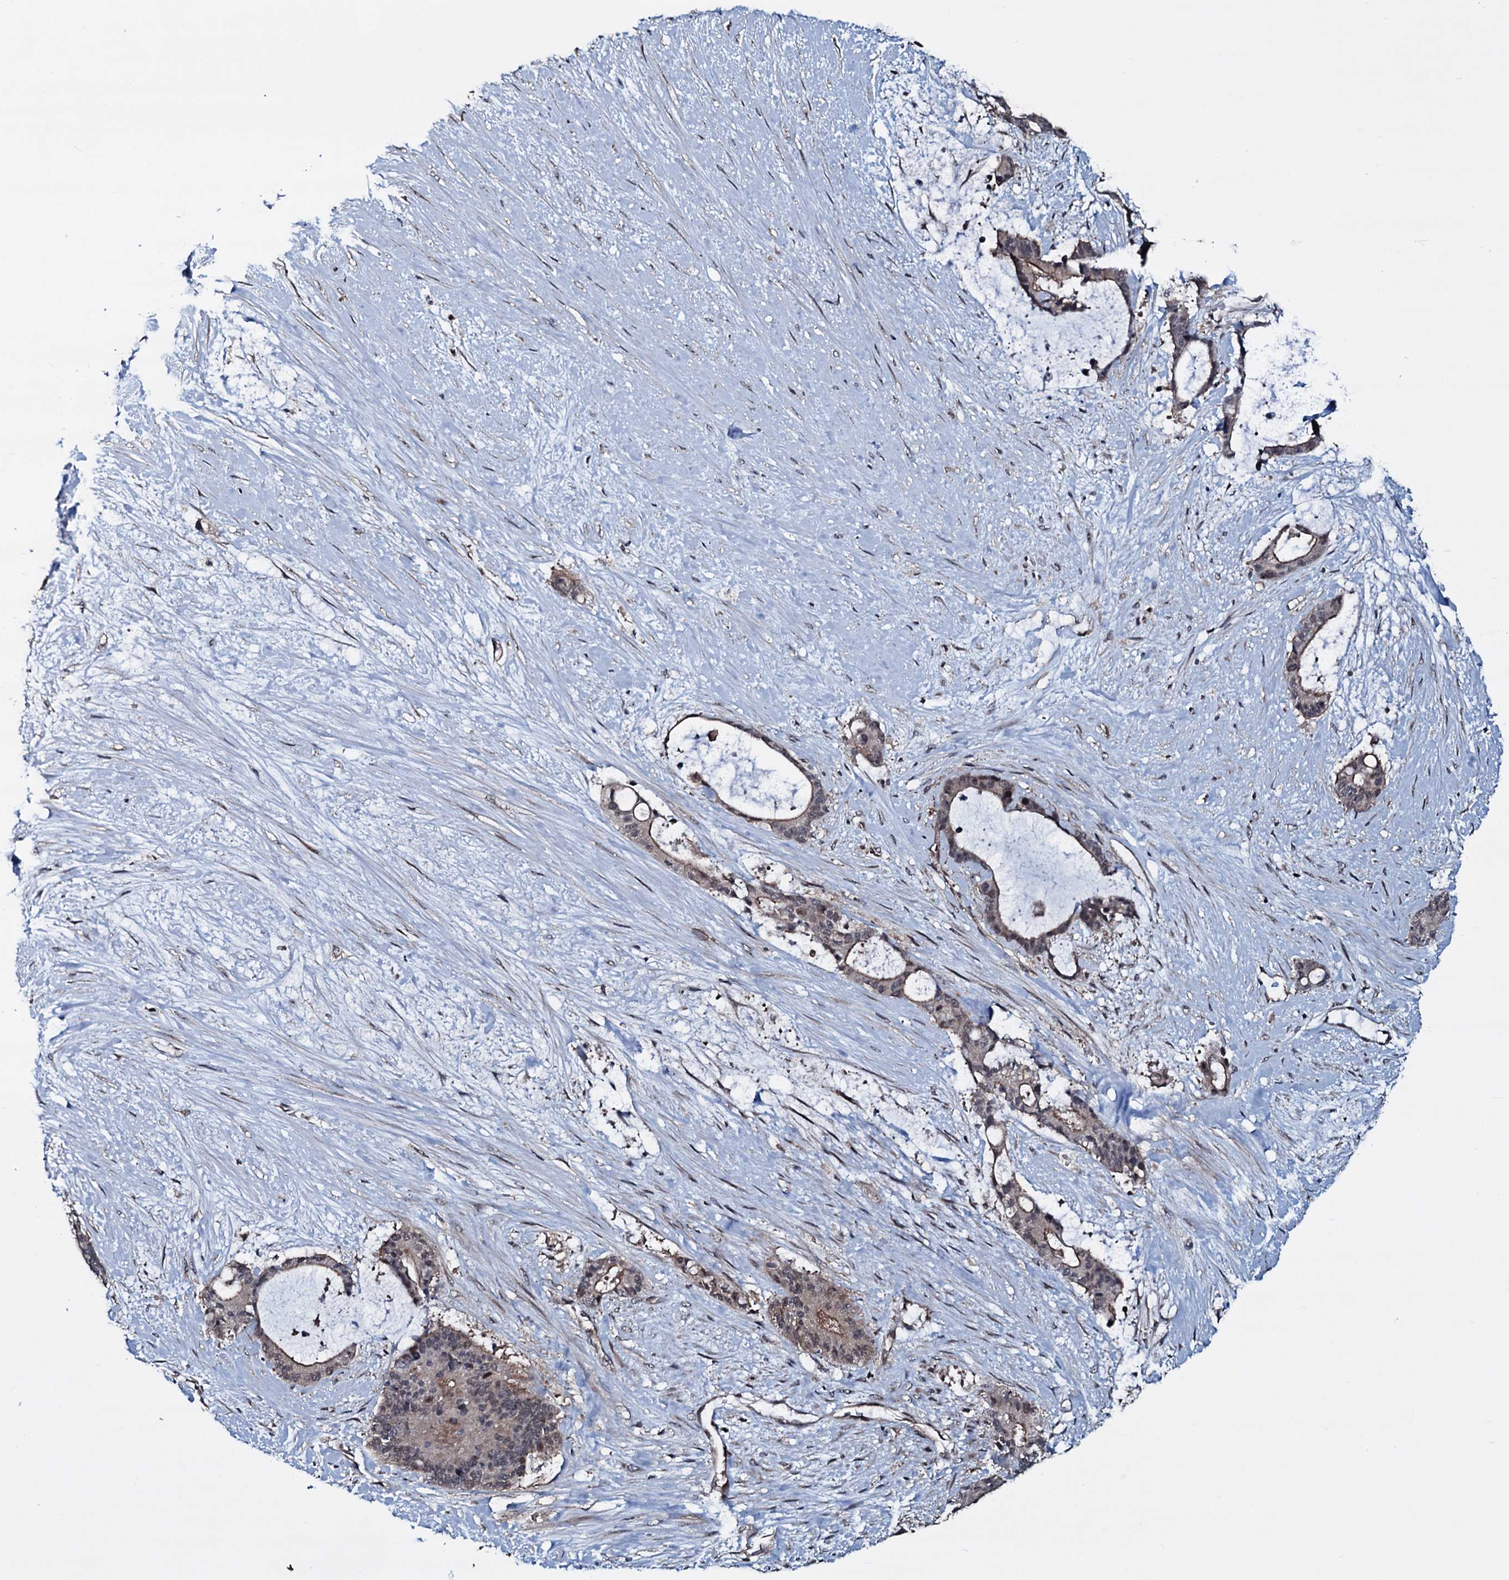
{"staining": {"intensity": "moderate", "quantity": "<25%", "location": "cytoplasmic/membranous"}, "tissue": "liver cancer", "cell_type": "Tumor cells", "image_type": "cancer", "snomed": [{"axis": "morphology", "description": "Normal tissue, NOS"}, {"axis": "morphology", "description": "Cholangiocarcinoma"}, {"axis": "topography", "description": "Liver"}, {"axis": "topography", "description": "Peripheral nerve tissue"}], "caption": "Liver cancer was stained to show a protein in brown. There is low levels of moderate cytoplasmic/membranous positivity in approximately <25% of tumor cells.", "gene": "OGFOD2", "patient": {"sex": "female", "age": 73}}